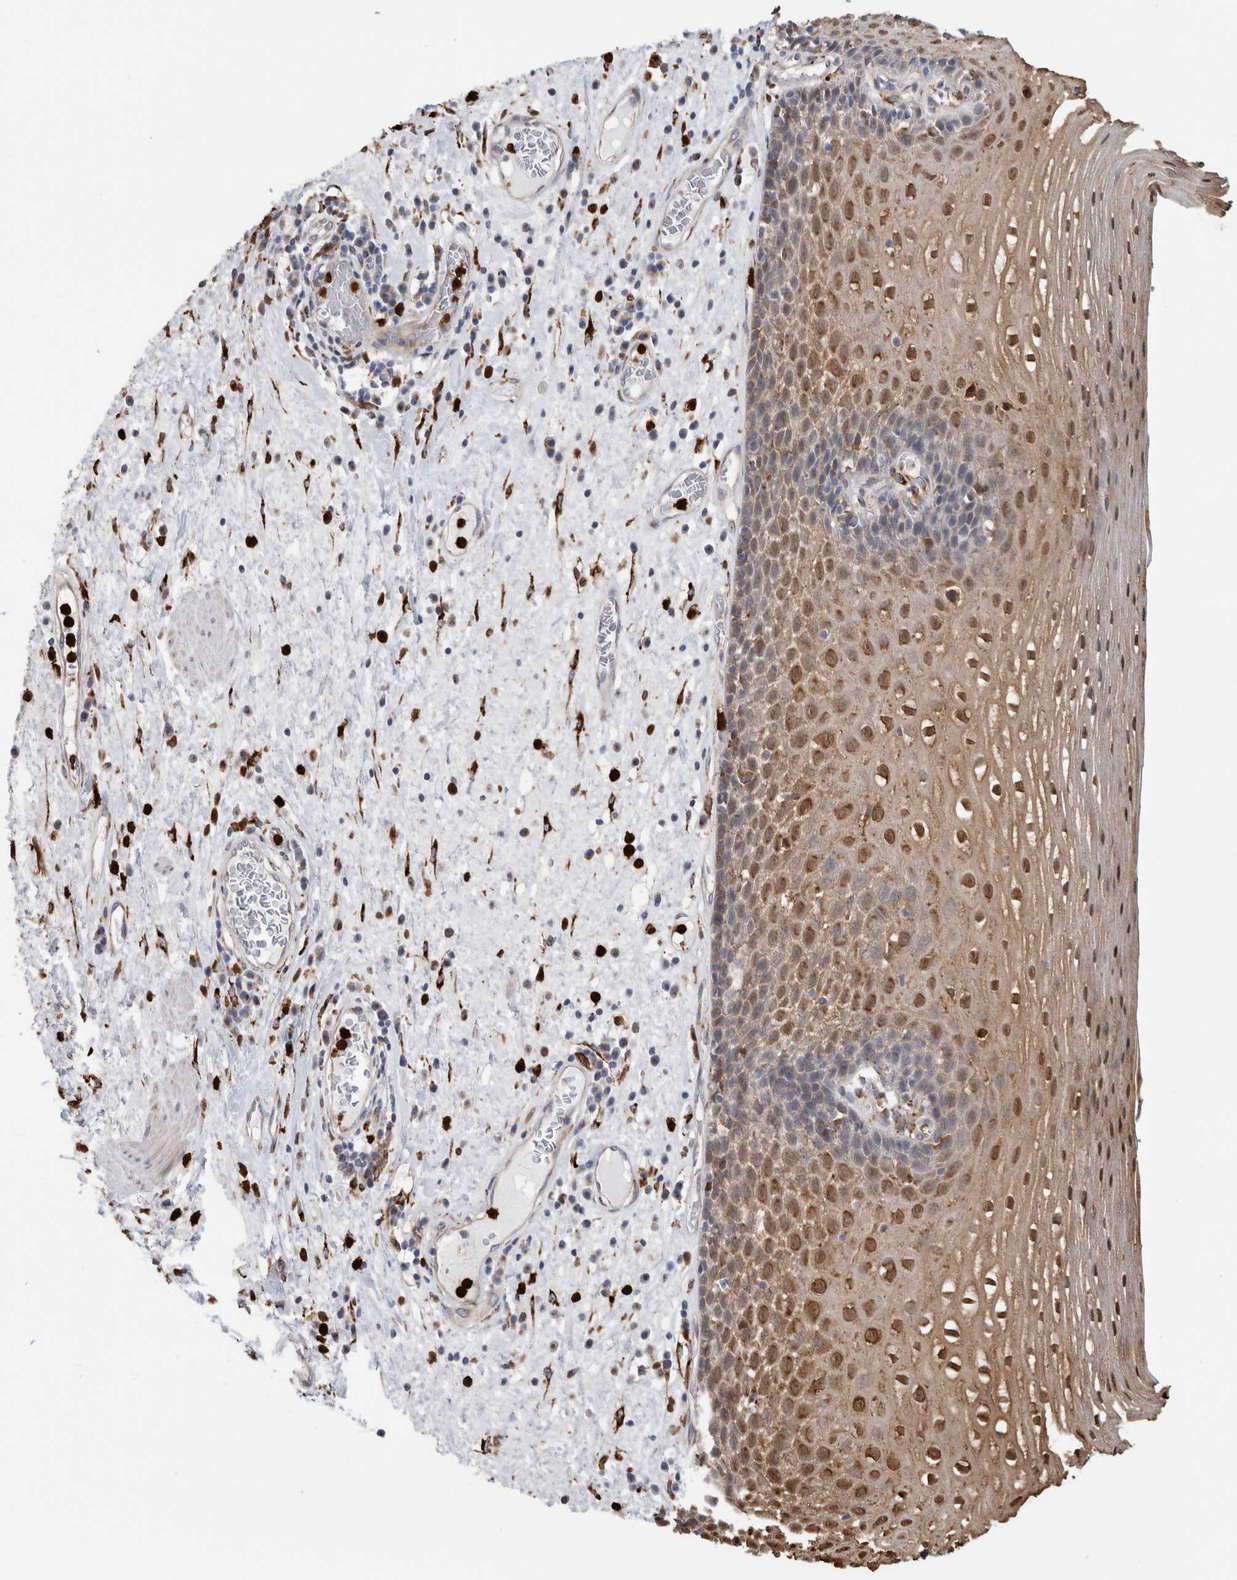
{"staining": {"intensity": "moderate", "quantity": ">75%", "location": "cytoplasmic/membranous,nuclear"}, "tissue": "esophagus", "cell_type": "Squamous epithelial cells", "image_type": "normal", "snomed": [{"axis": "morphology", "description": "Normal tissue, NOS"}, {"axis": "morphology", "description": "Adenocarcinoma, NOS"}, {"axis": "topography", "description": "Esophagus"}], "caption": "Squamous epithelial cells show medium levels of moderate cytoplasmic/membranous,nuclear staining in about >75% of cells in benign human esophagus. (Brightfield microscopy of DAB IHC at high magnification).", "gene": "P4HA1", "patient": {"sex": "male", "age": 62}}